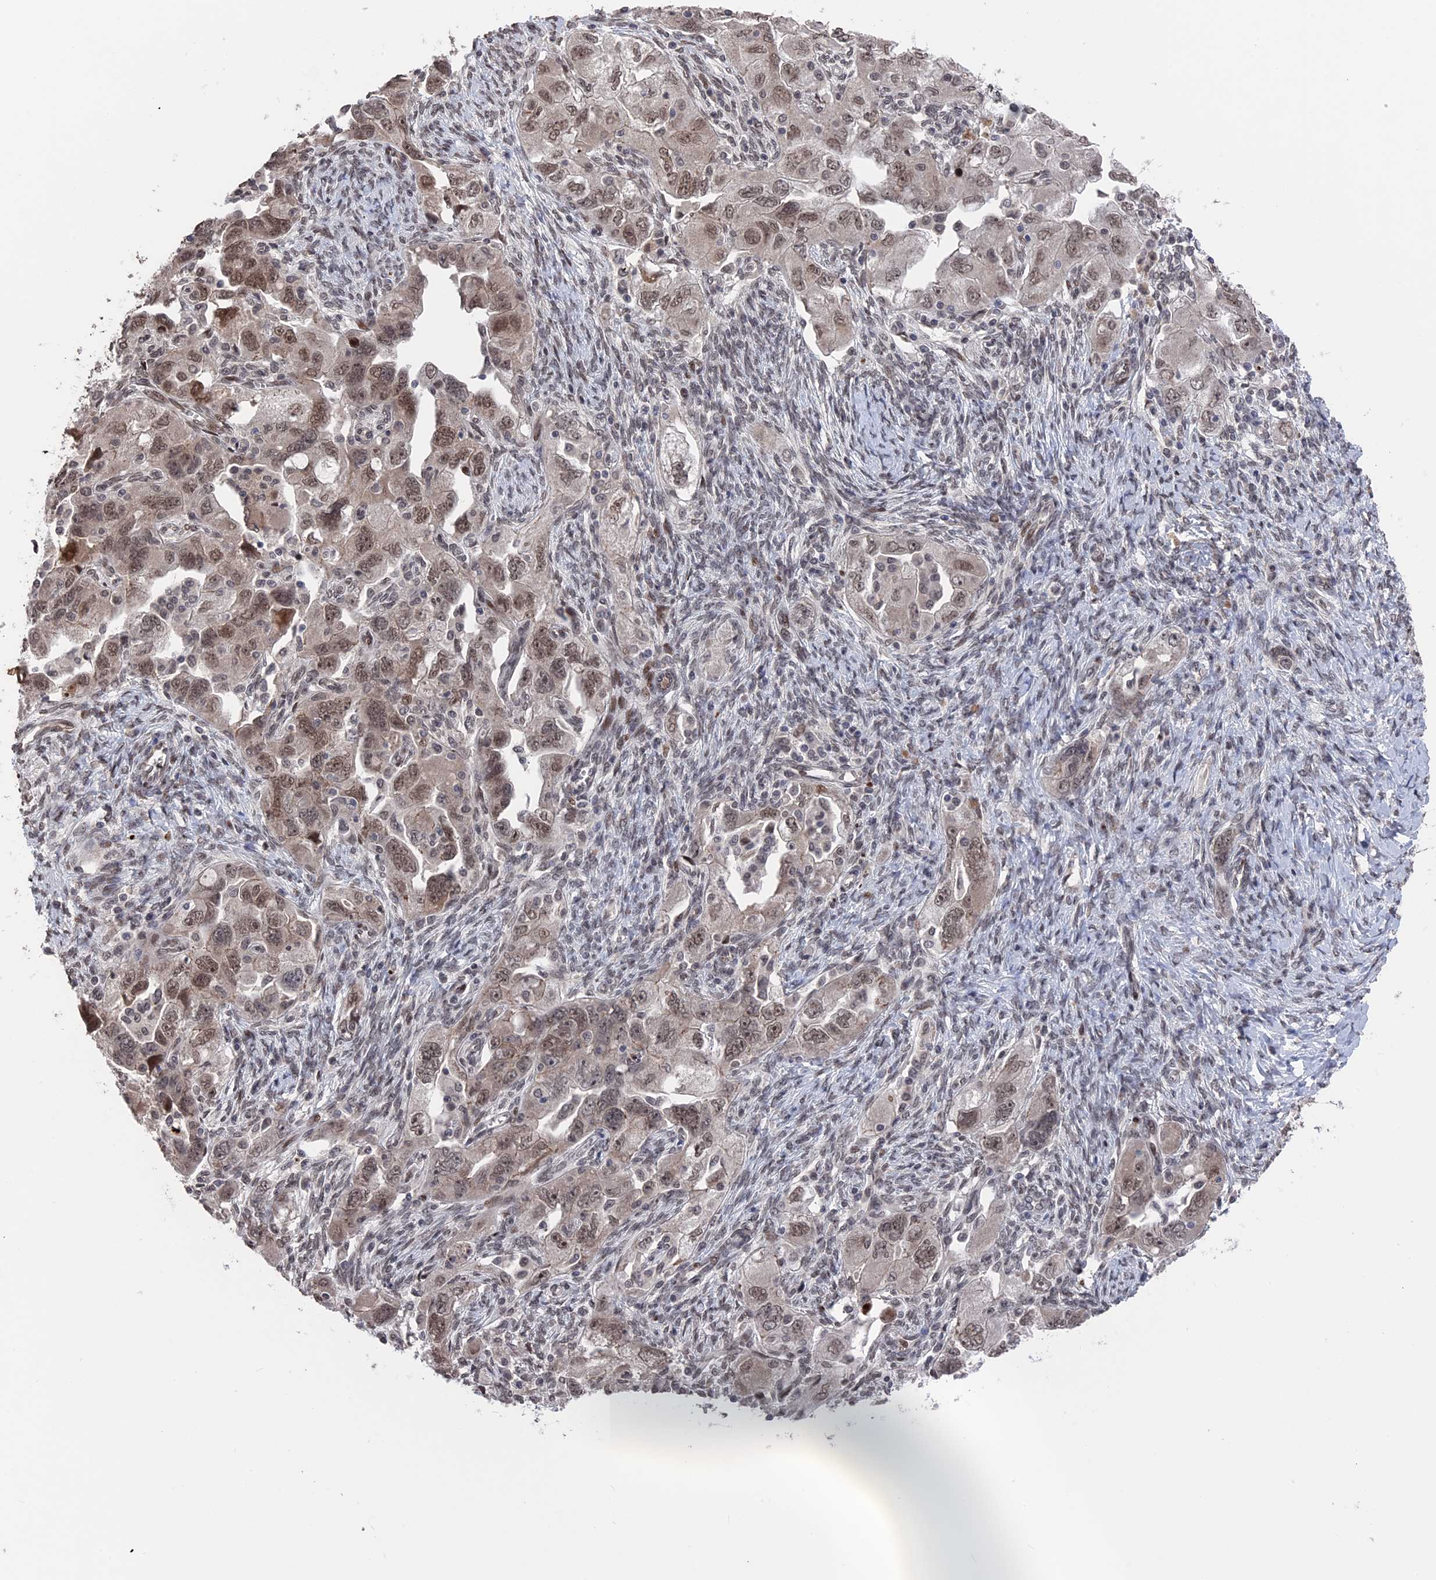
{"staining": {"intensity": "moderate", "quantity": ">75%", "location": "nuclear"}, "tissue": "ovarian cancer", "cell_type": "Tumor cells", "image_type": "cancer", "snomed": [{"axis": "morphology", "description": "Carcinoma, NOS"}, {"axis": "morphology", "description": "Cystadenocarcinoma, serous, NOS"}, {"axis": "topography", "description": "Ovary"}], "caption": "Tumor cells demonstrate medium levels of moderate nuclear expression in approximately >75% of cells in human ovarian cancer.", "gene": "NR2C2AP", "patient": {"sex": "female", "age": 69}}